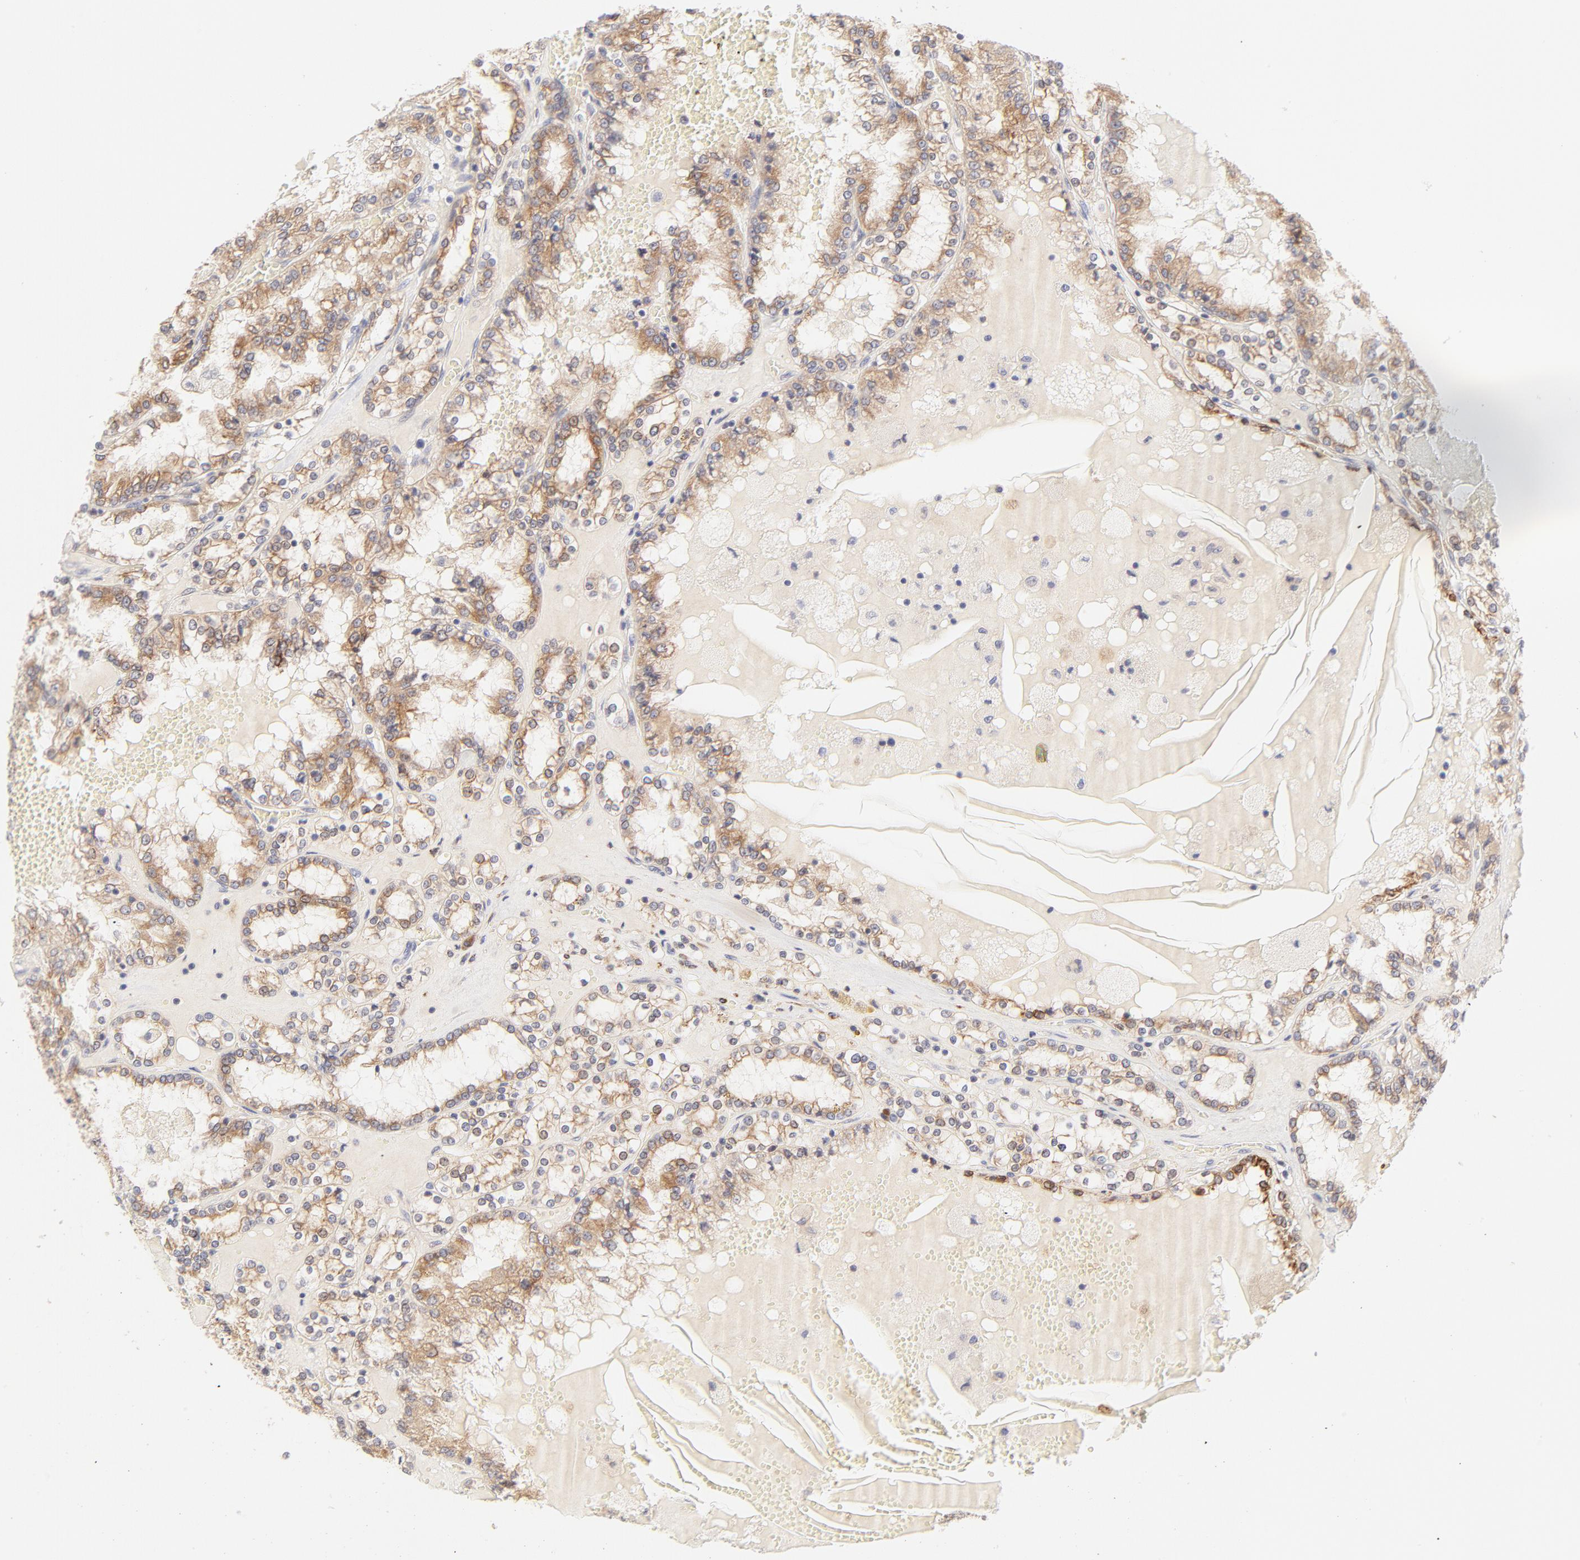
{"staining": {"intensity": "moderate", "quantity": ">75%", "location": "cytoplasmic/membranous"}, "tissue": "renal cancer", "cell_type": "Tumor cells", "image_type": "cancer", "snomed": [{"axis": "morphology", "description": "Adenocarcinoma, NOS"}, {"axis": "topography", "description": "Kidney"}], "caption": "Adenocarcinoma (renal) stained with a protein marker displays moderate staining in tumor cells.", "gene": "RPS6KA1", "patient": {"sex": "female", "age": 56}}